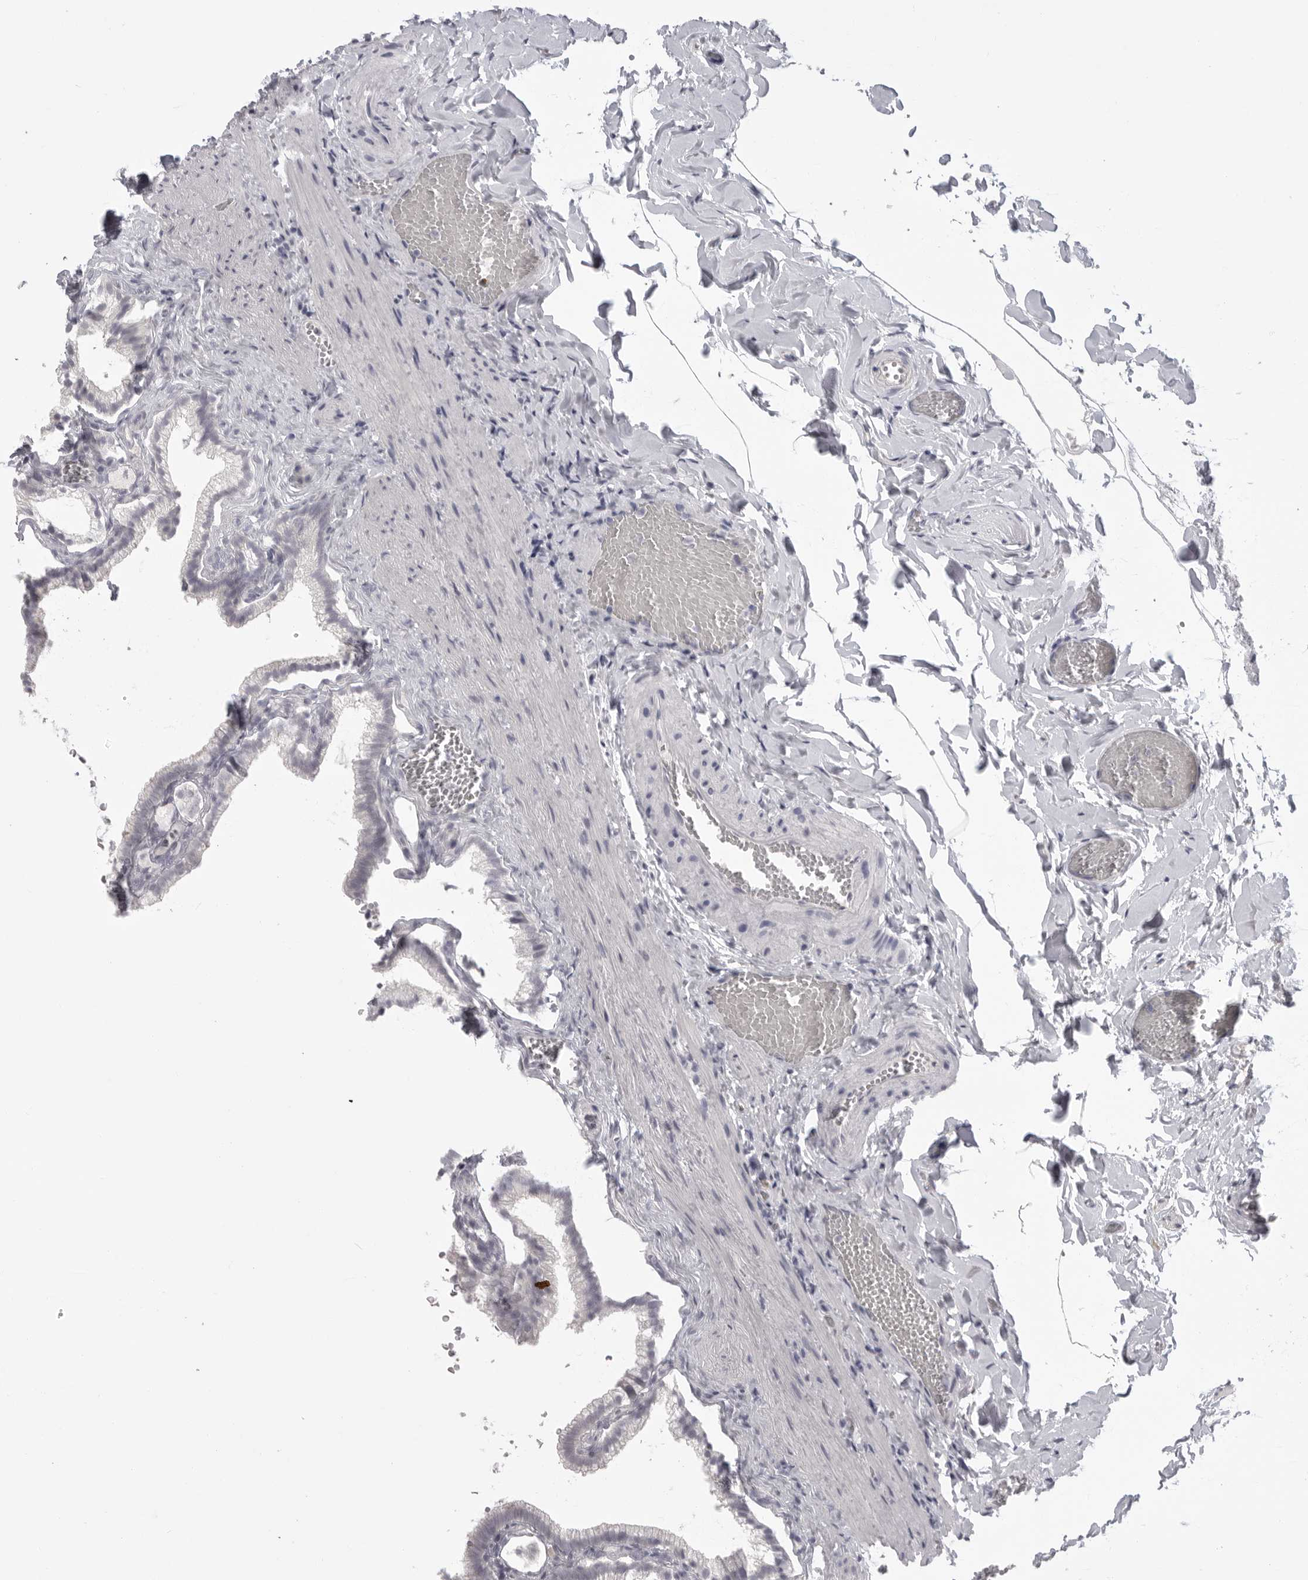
{"staining": {"intensity": "negative", "quantity": "none", "location": "none"}, "tissue": "gallbladder", "cell_type": "Glandular cells", "image_type": "normal", "snomed": [{"axis": "morphology", "description": "Normal tissue, NOS"}, {"axis": "topography", "description": "Gallbladder"}], "caption": "Immunohistochemistry (IHC) photomicrograph of unremarkable gallbladder: human gallbladder stained with DAB (3,3'-diaminobenzidine) displays no significant protein expression in glandular cells.", "gene": "GNLY", "patient": {"sex": "male", "age": 38}}